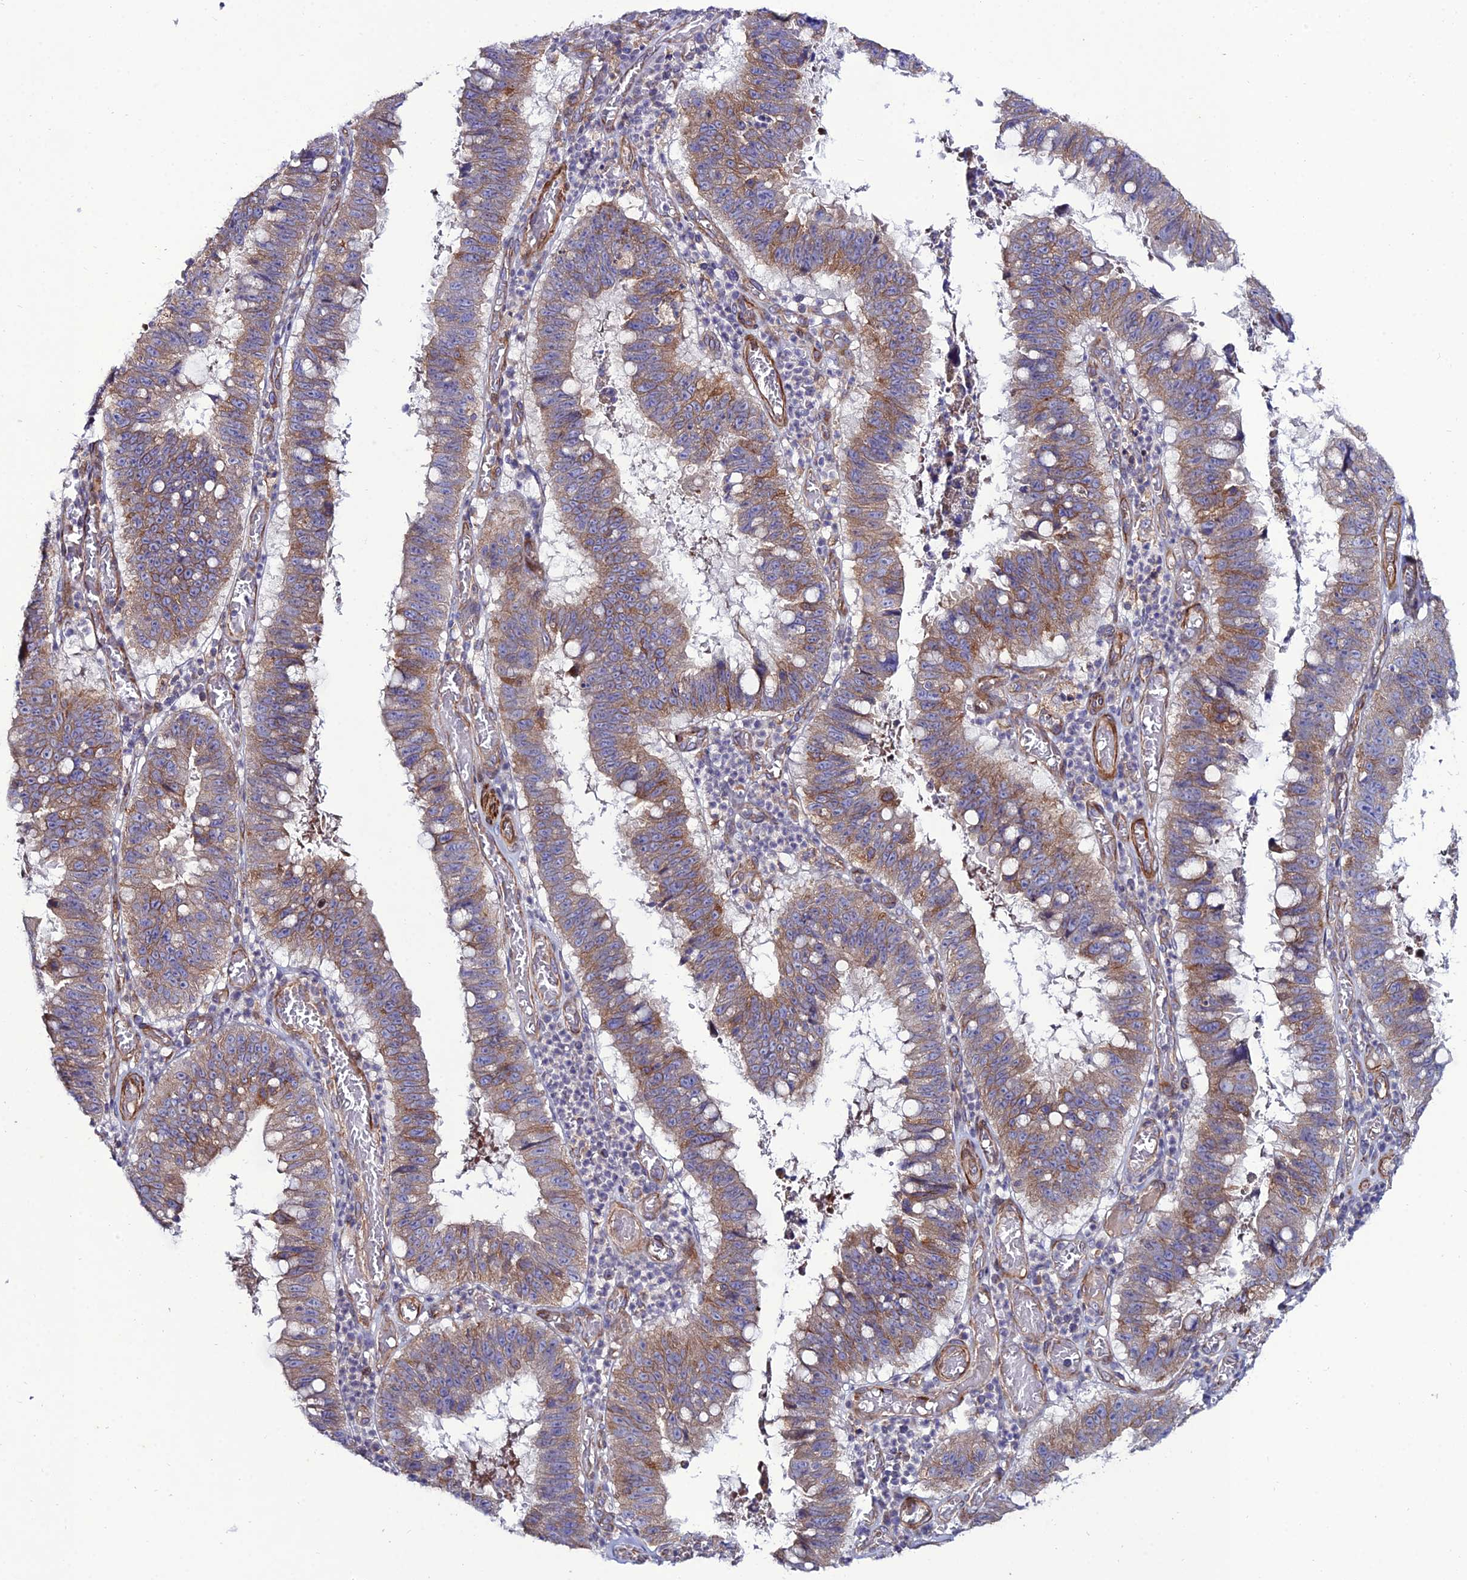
{"staining": {"intensity": "moderate", "quantity": "25%-75%", "location": "cytoplasmic/membranous"}, "tissue": "stomach cancer", "cell_type": "Tumor cells", "image_type": "cancer", "snomed": [{"axis": "morphology", "description": "Adenocarcinoma, NOS"}, {"axis": "topography", "description": "Stomach"}], "caption": "Human stomach cancer stained for a protein (brown) reveals moderate cytoplasmic/membranous positive expression in about 25%-75% of tumor cells.", "gene": "ARL6IP1", "patient": {"sex": "male", "age": 59}}